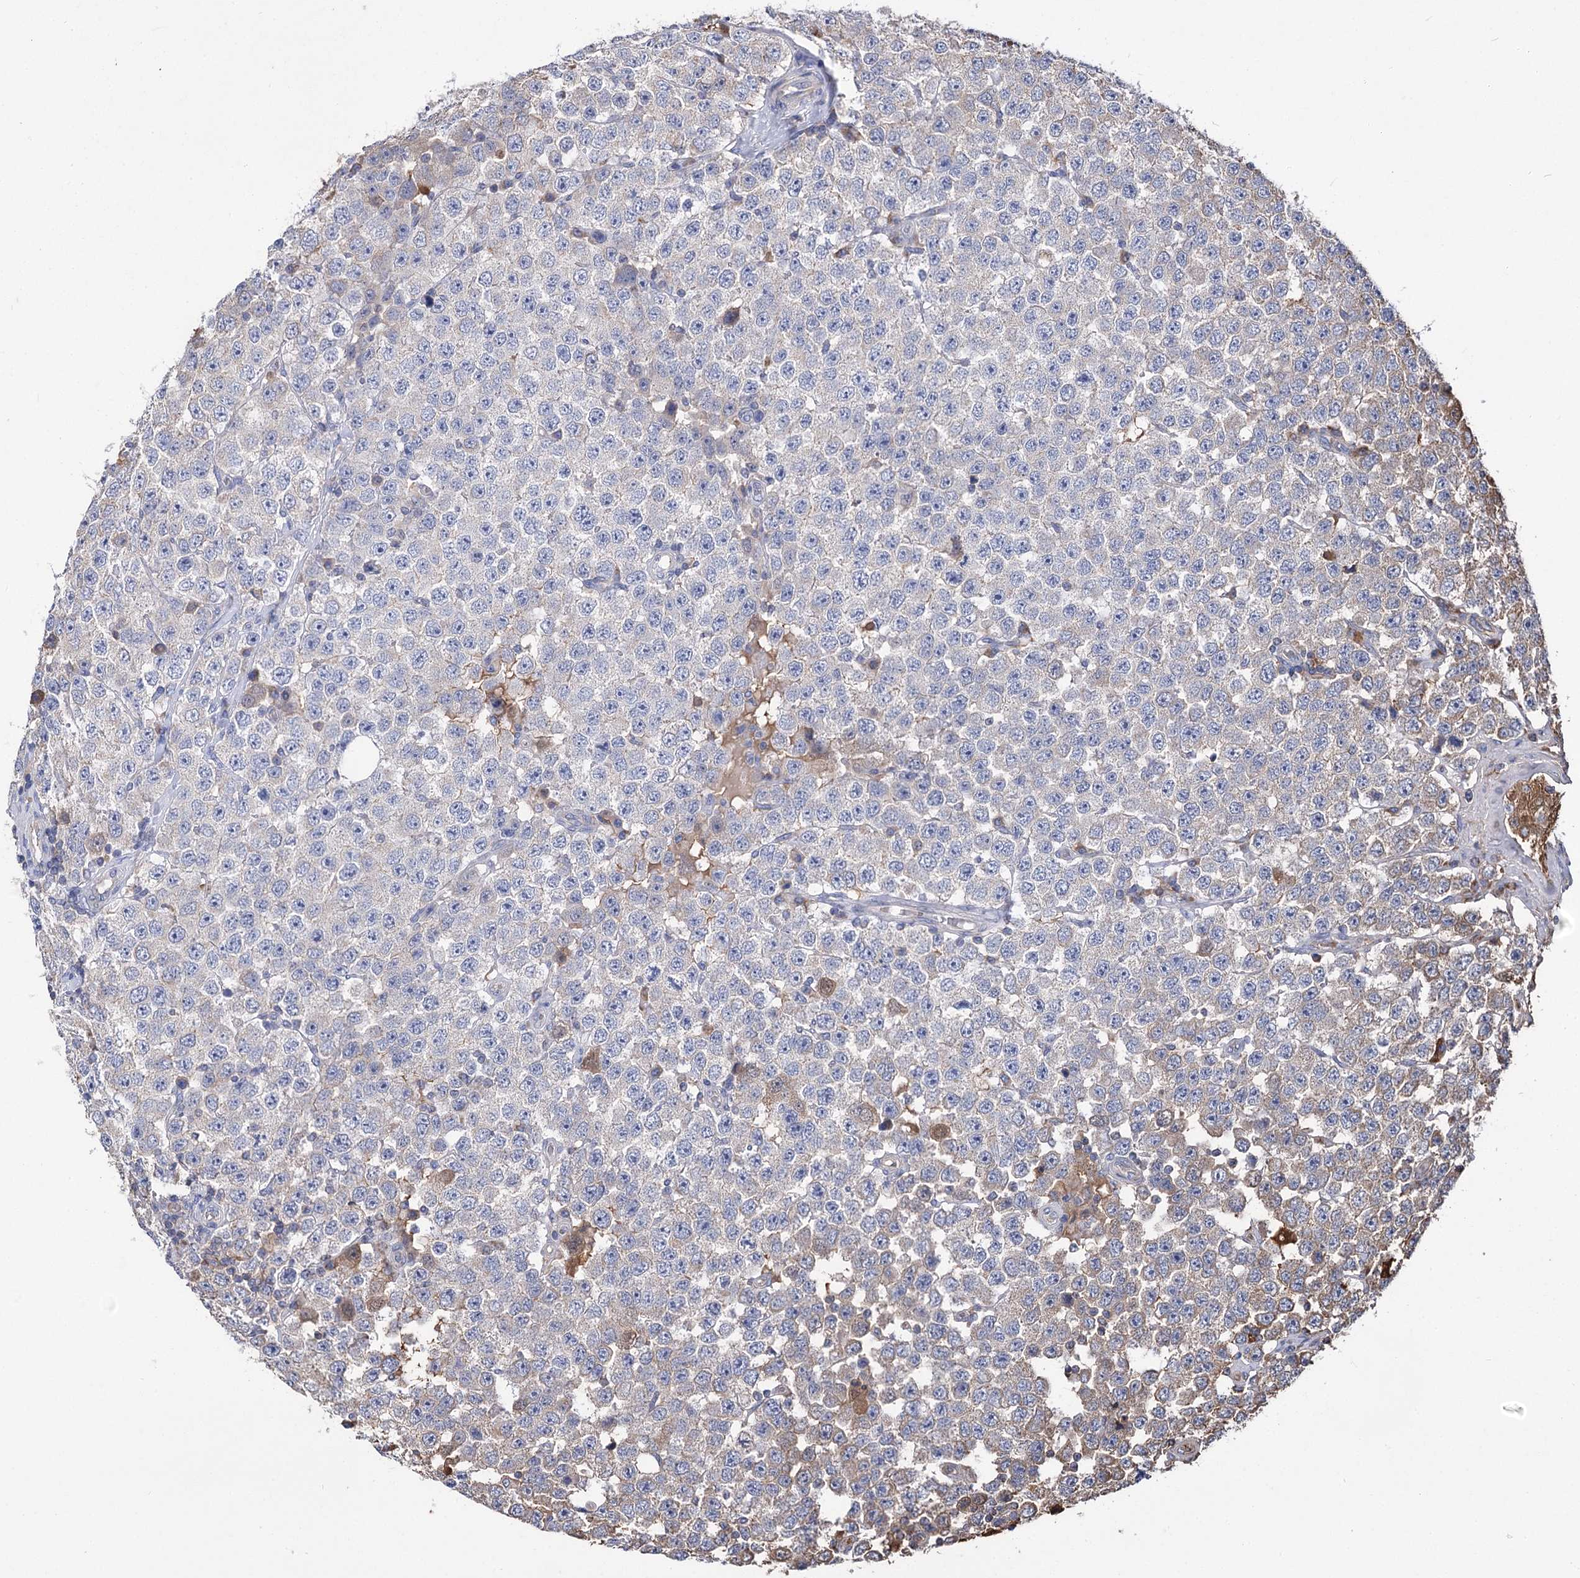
{"staining": {"intensity": "moderate", "quantity": "<25%", "location": "cytoplasmic/membranous"}, "tissue": "testis cancer", "cell_type": "Tumor cells", "image_type": "cancer", "snomed": [{"axis": "morphology", "description": "Seminoma, NOS"}, {"axis": "topography", "description": "Testis"}], "caption": "Seminoma (testis) tissue displays moderate cytoplasmic/membranous expression in about <25% of tumor cells, visualized by immunohistochemistry.", "gene": "RASSF3", "patient": {"sex": "male", "age": 28}}